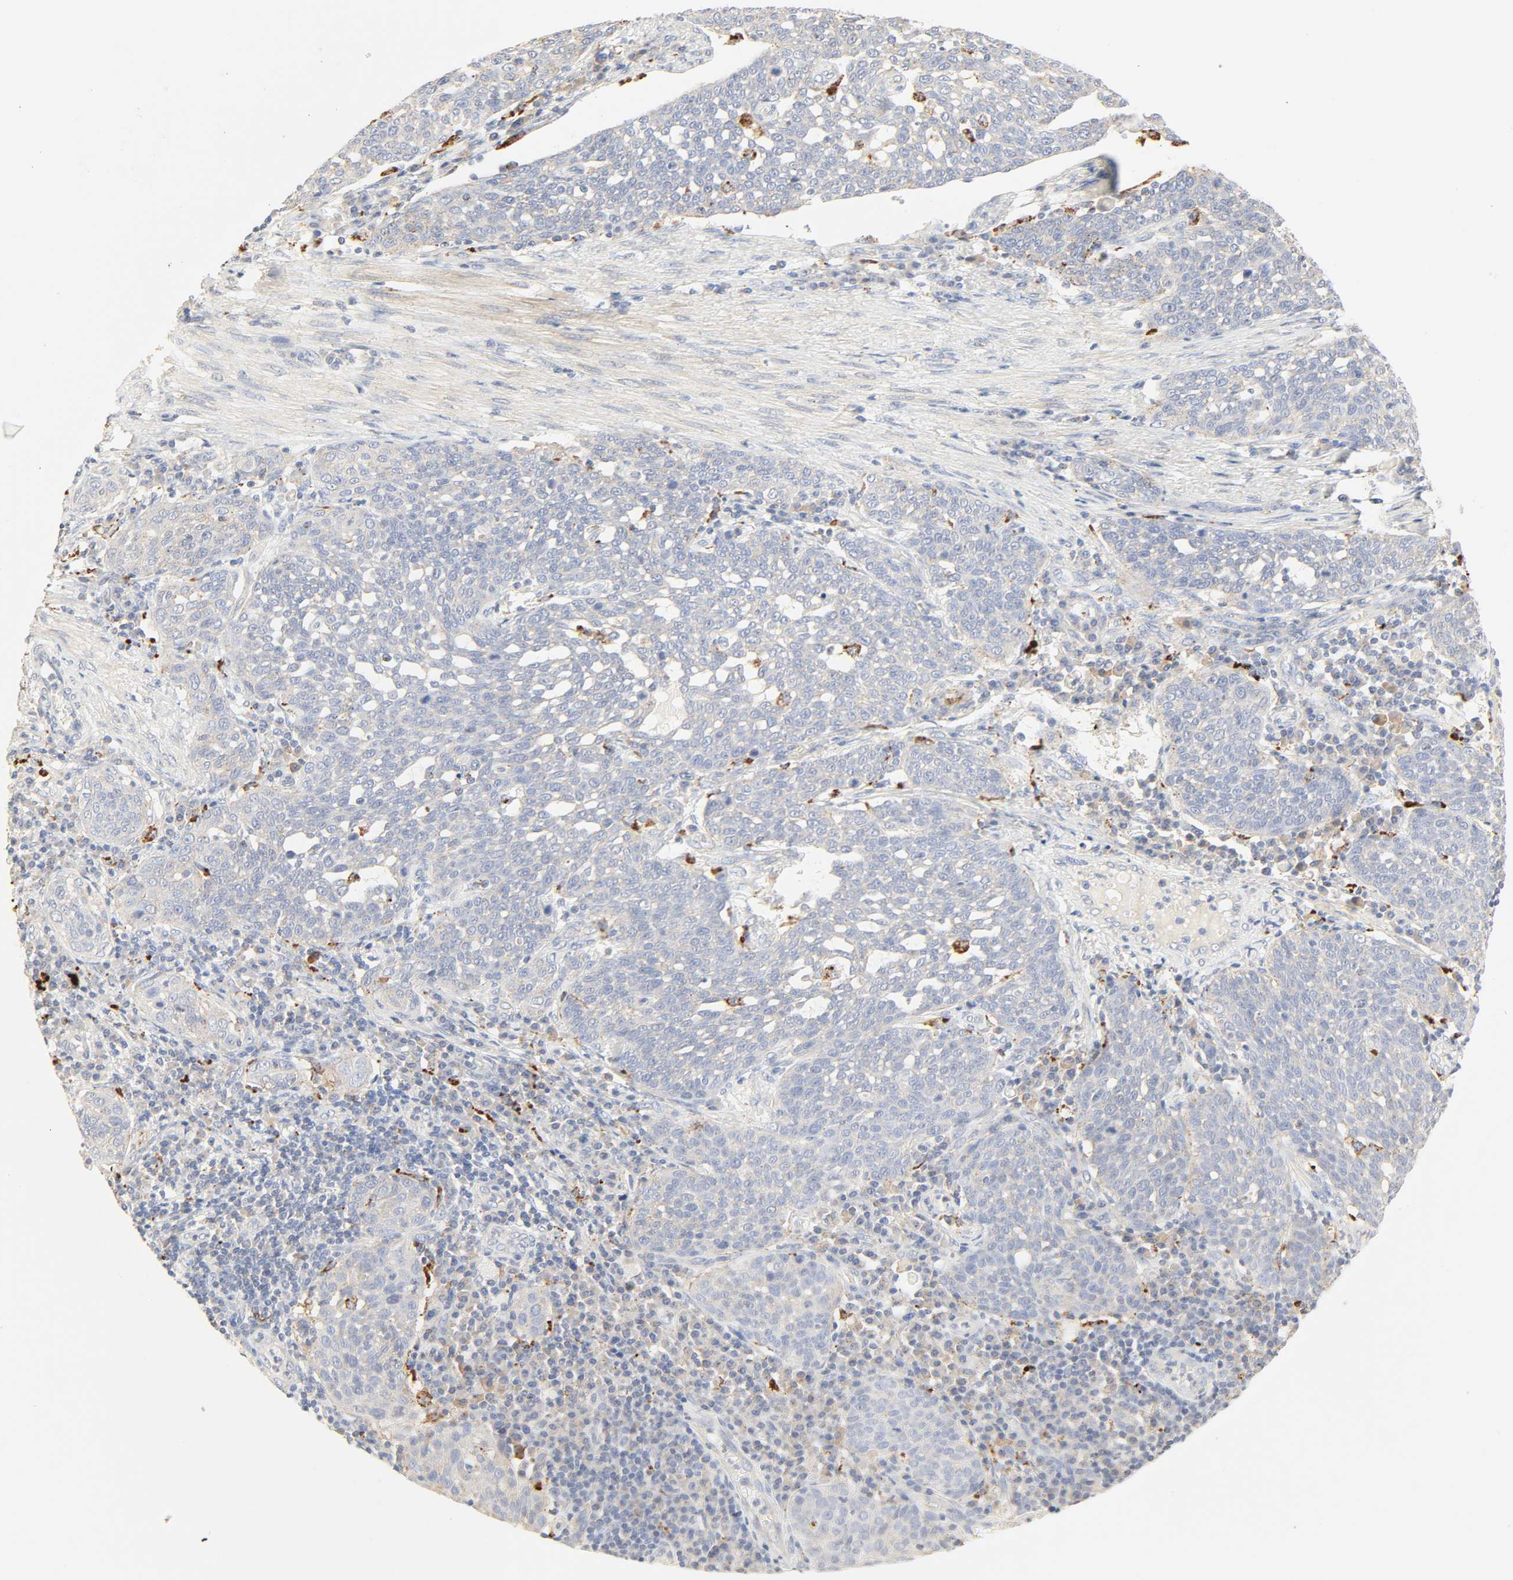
{"staining": {"intensity": "negative", "quantity": "none", "location": "none"}, "tissue": "cervical cancer", "cell_type": "Tumor cells", "image_type": "cancer", "snomed": [{"axis": "morphology", "description": "Squamous cell carcinoma, NOS"}, {"axis": "topography", "description": "Cervix"}], "caption": "IHC photomicrograph of neoplastic tissue: human cervical squamous cell carcinoma stained with DAB (3,3'-diaminobenzidine) shows no significant protein staining in tumor cells.", "gene": "CAMK2A", "patient": {"sex": "female", "age": 34}}